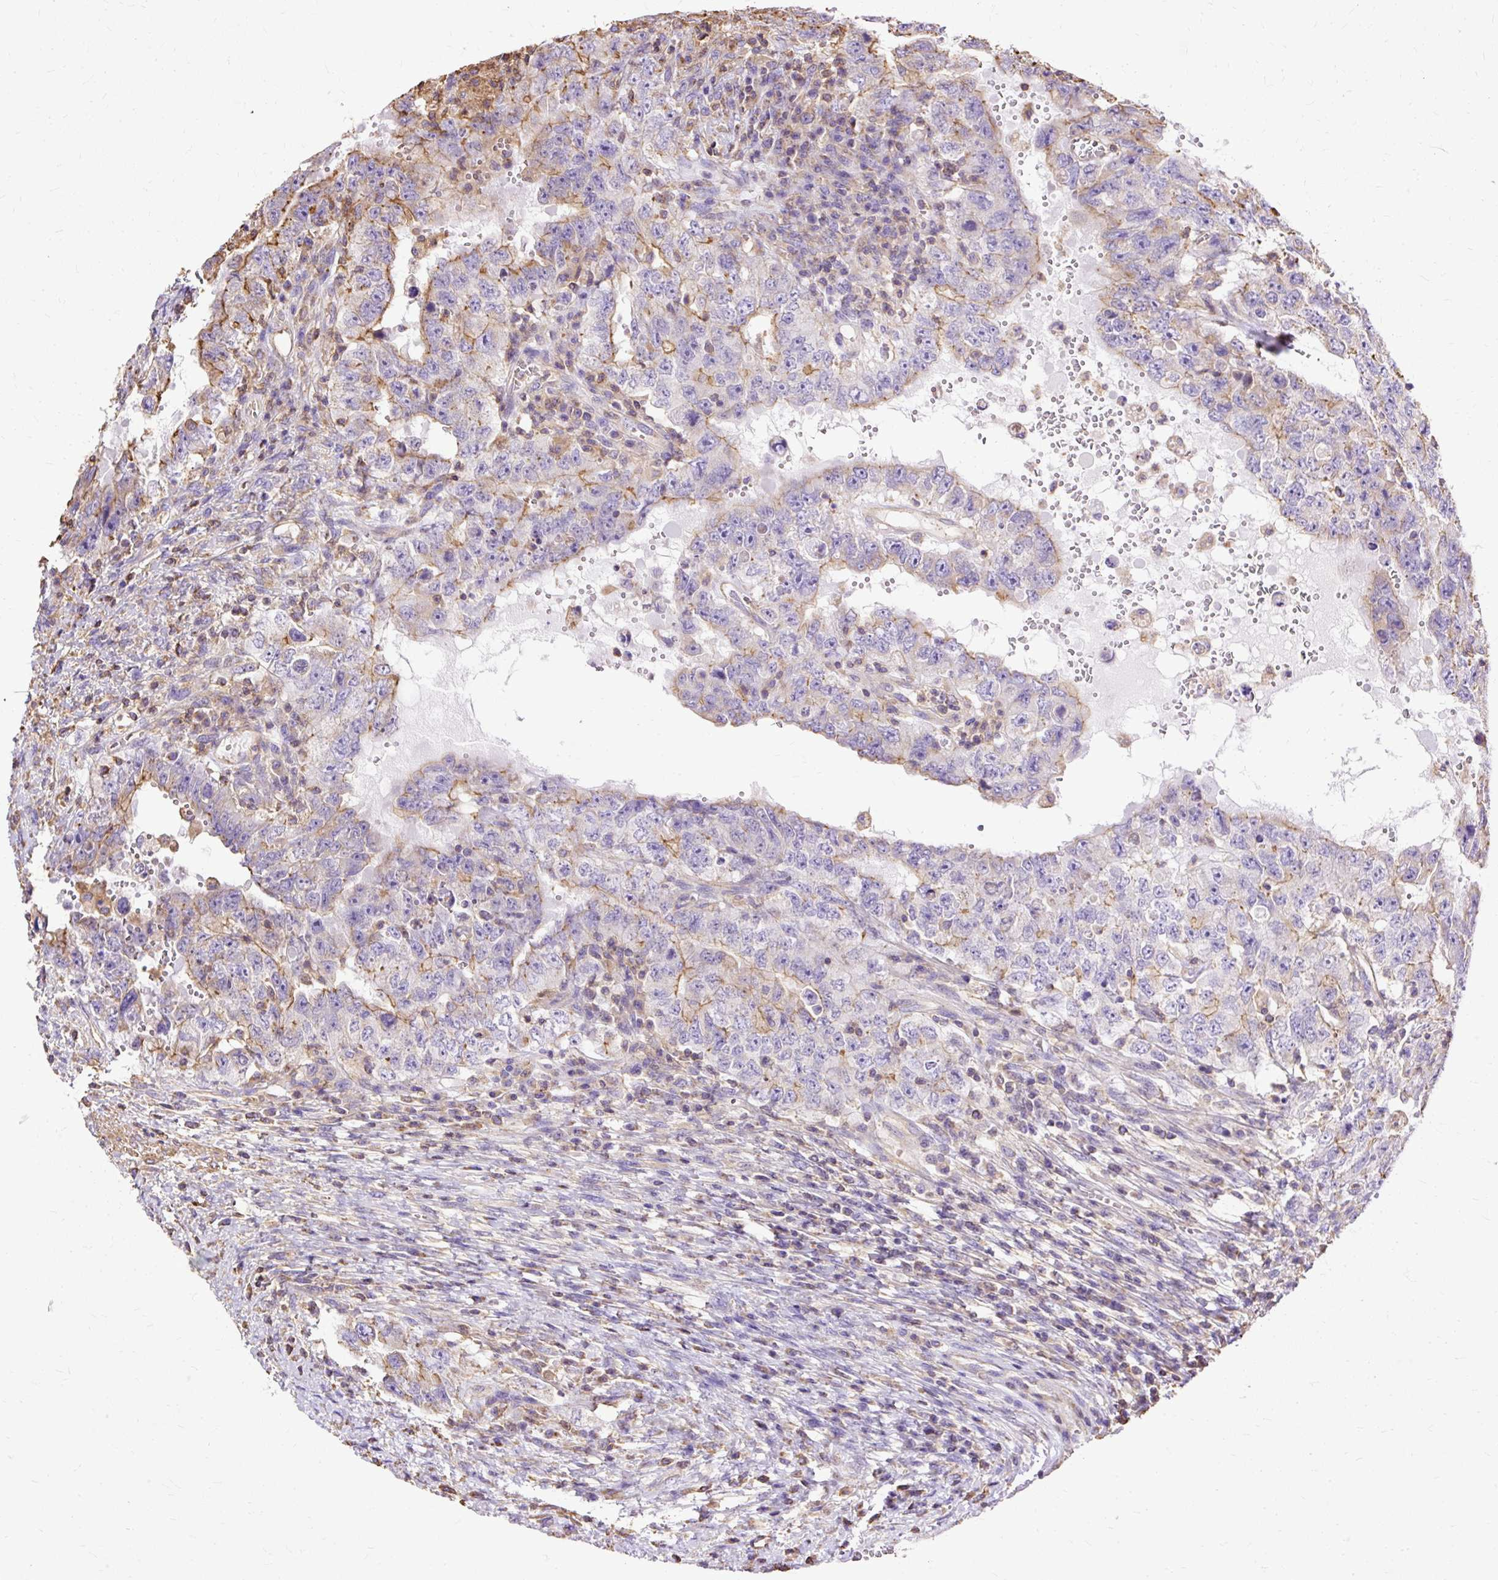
{"staining": {"intensity": "moderate", "quantity": "<25%", "location": "cytoplasmic/membranous"}, "tissue": "testis cancer", "cell_type": "Tumor cells", "image_type": "cancer", "snomed": [{"axis": "morphology", "description": "Carcinoma, Embryonal, NOS"}, {"axis": "topography", "description": "Testis"}], "caption": "Testis embryonal carcinoma tissue displays moderate cytoplasmic/membranous expression in about <25% of tumor cells, visualized by immunohistochemistry. (Brightfield microscopy of DAB IHC at high magnification).", "gene": "KLHL11", "patient": {"sex": "male", "age": 26}}